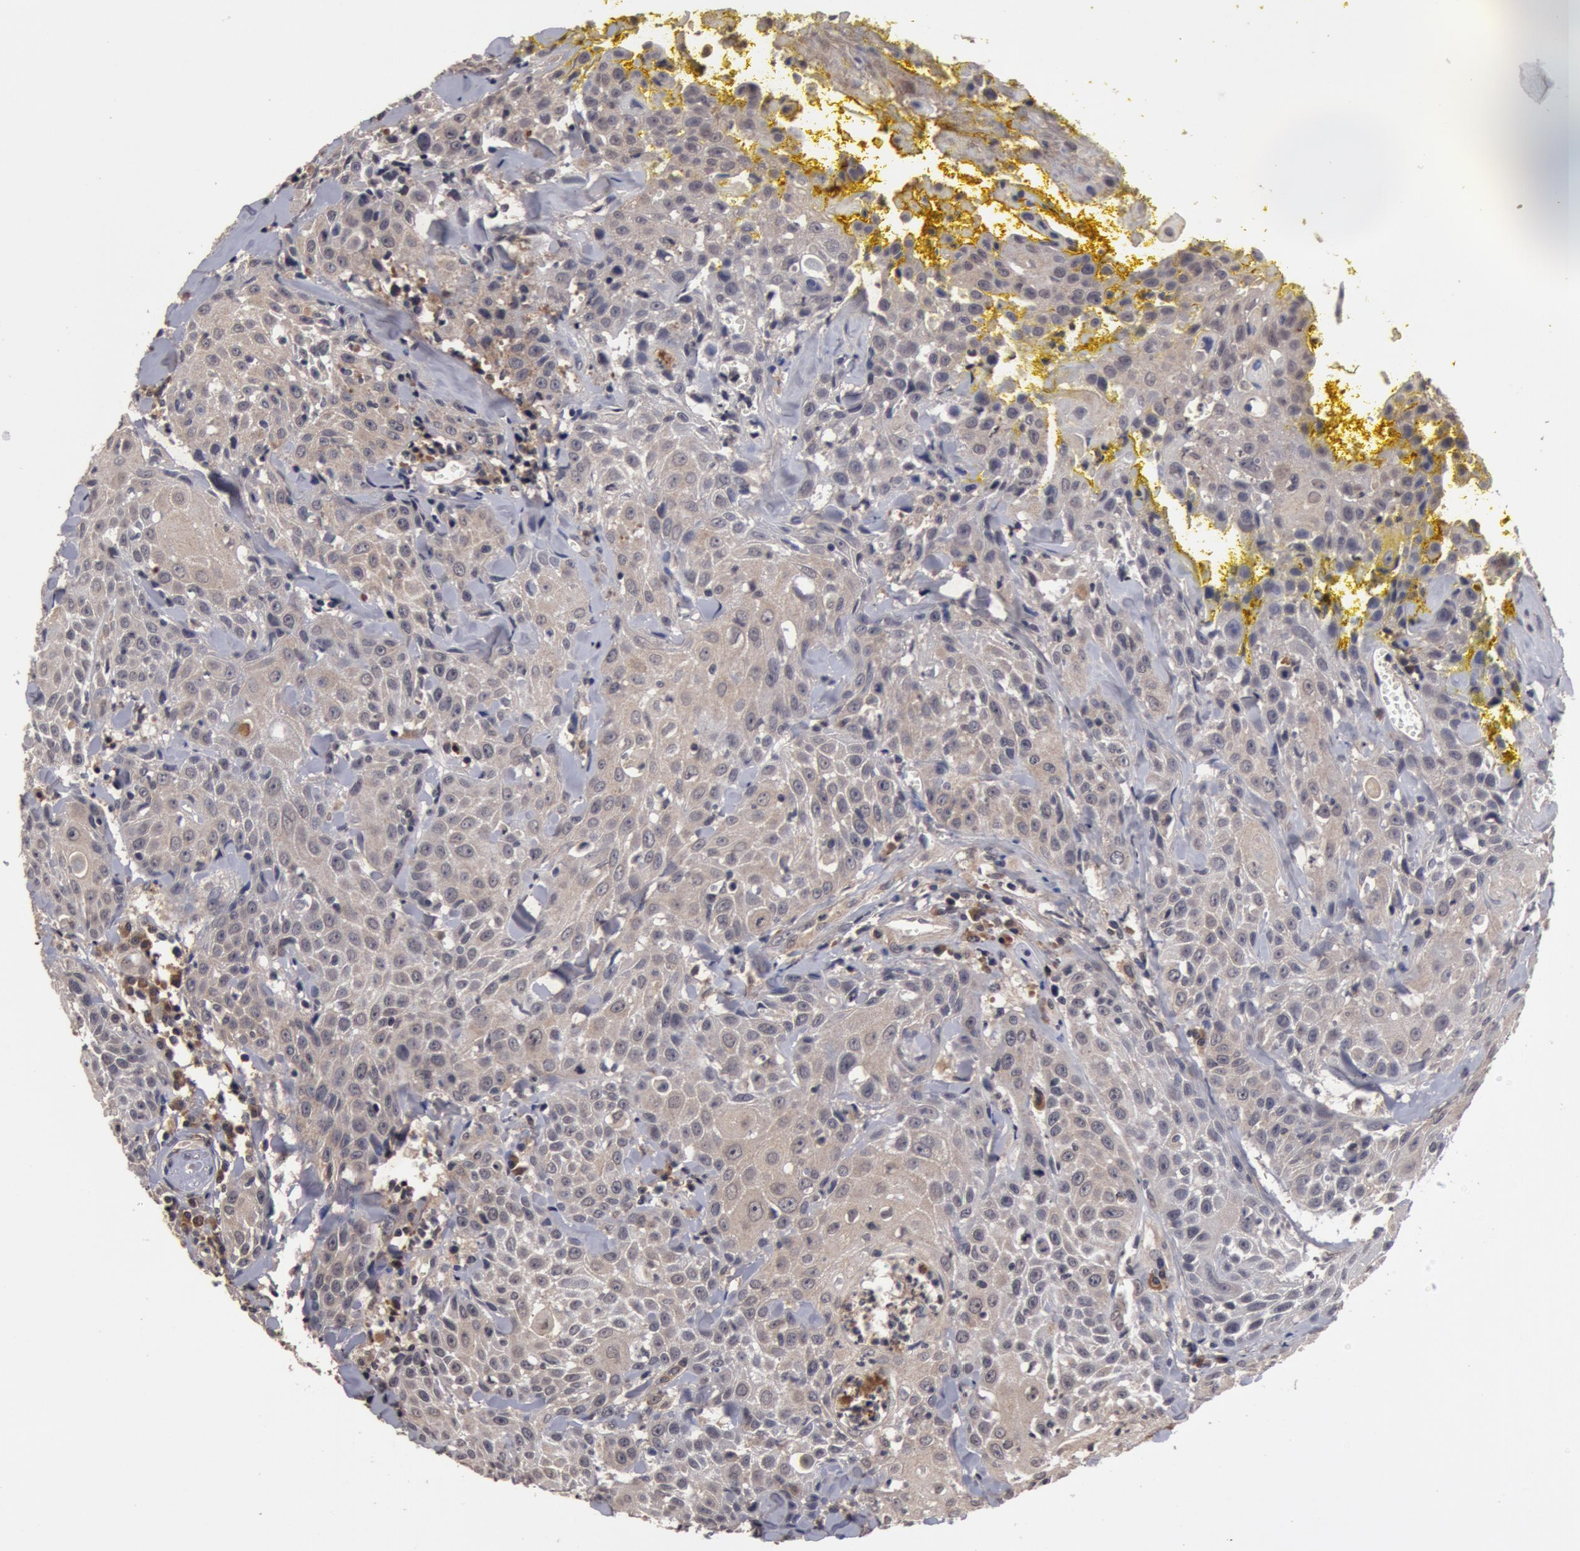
{"staining": {"intensity": "weak", "quantity": ">75%", "location": "cytoplasmic/membranous"}, "tissue": "head and neck cancer", "cell_type": "Tumor cells", "image_type": "cancer", "snomed": [{"axis": "morphology", "description": "Squamous cell carcinoma, NOS"}, {"axis": "topography", "description": "Oral tissue"}, {"axis": "topography", "description": "Head-Neck"}], "caption": "Immunohistochemistry (IHC) photomicrograph of human head and neck cancer (squamous cell carcinoma) stained for a protein (brown), which demonstrates low levels of weak cytoplasmic/membranous staining in about >75% of tumor cells.", "gene": "BCHE", "patient": {"sex": "female", "age": 82}}